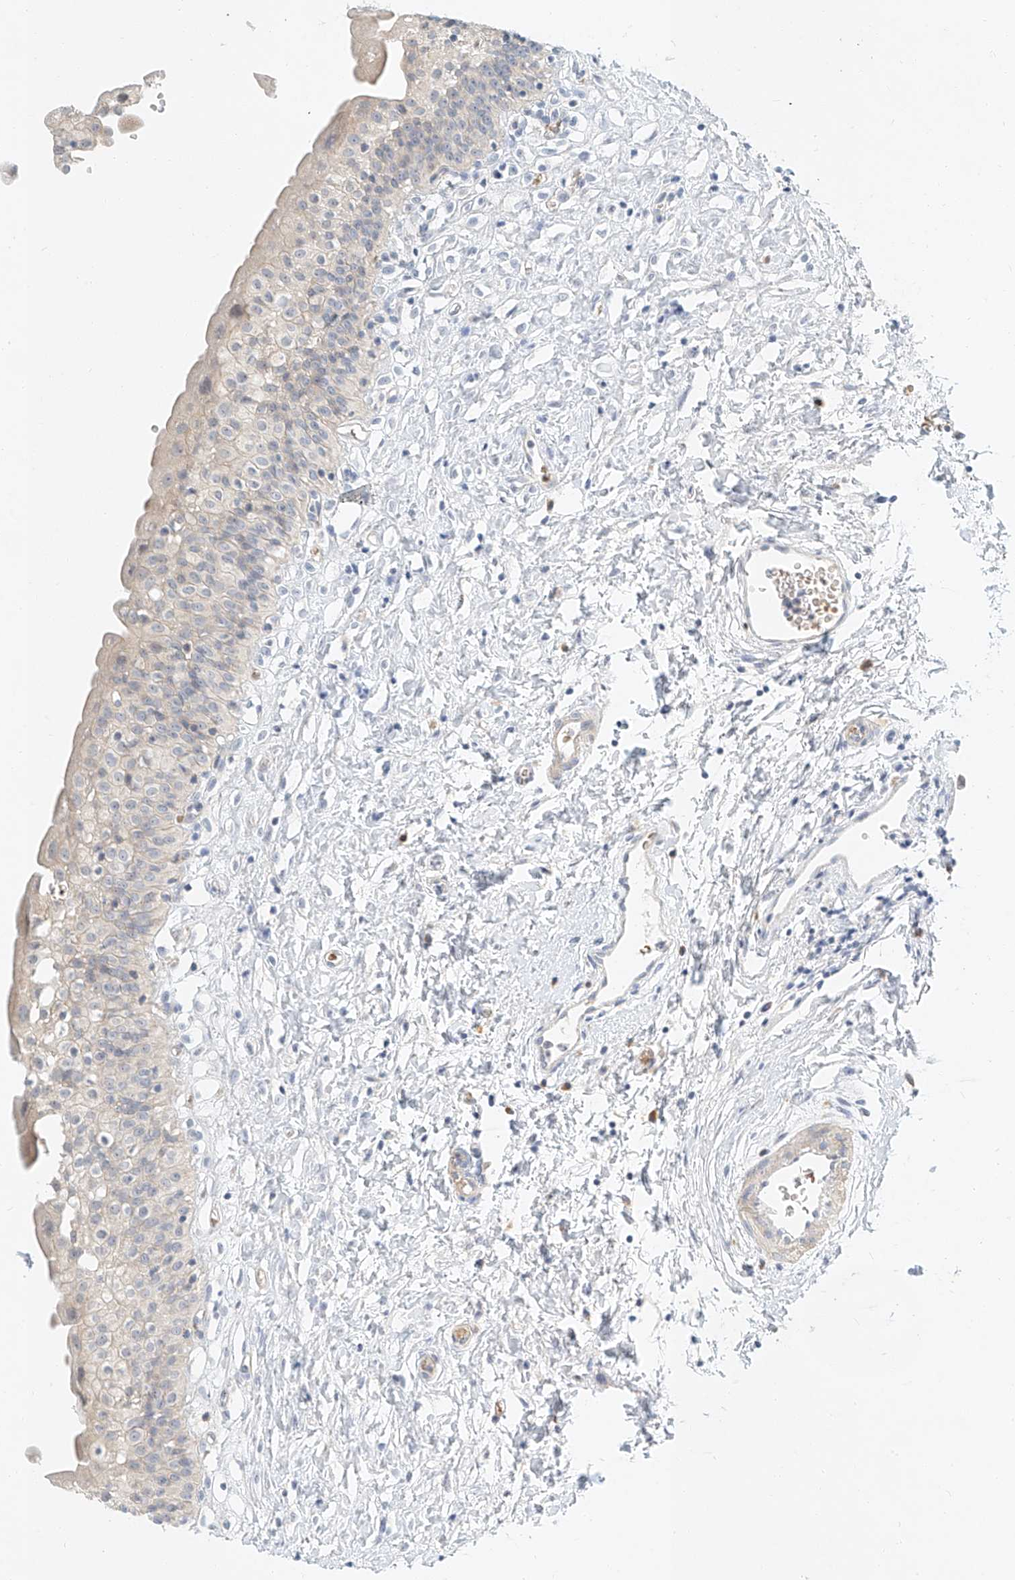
{"staining": {"intensity": "weak", "quantity": "<25%", "location": "cytoplasmic/membranous"}, "tissue": "urinary bladder", "cell_type": "Urothelial cells", "image_type": "normal", "snomed": [{"axis": "morphology", "description": "Normal tissue, NOS"}, {"axis": "topography", "description": "Urinary bladder"}], "caption": "Immunohistochemical staining of unremarkable urinary bladder exhibits no significant expression in urothelial cells. Brightfield microscopy of immunohistochemistry stained with DAB (3,3'-diaminobenzidine) (brown) and hematoxylin (blue), captured at high magnification.", "gene": "SYTL3", "patient": {"sex": "male", "age": 51}}